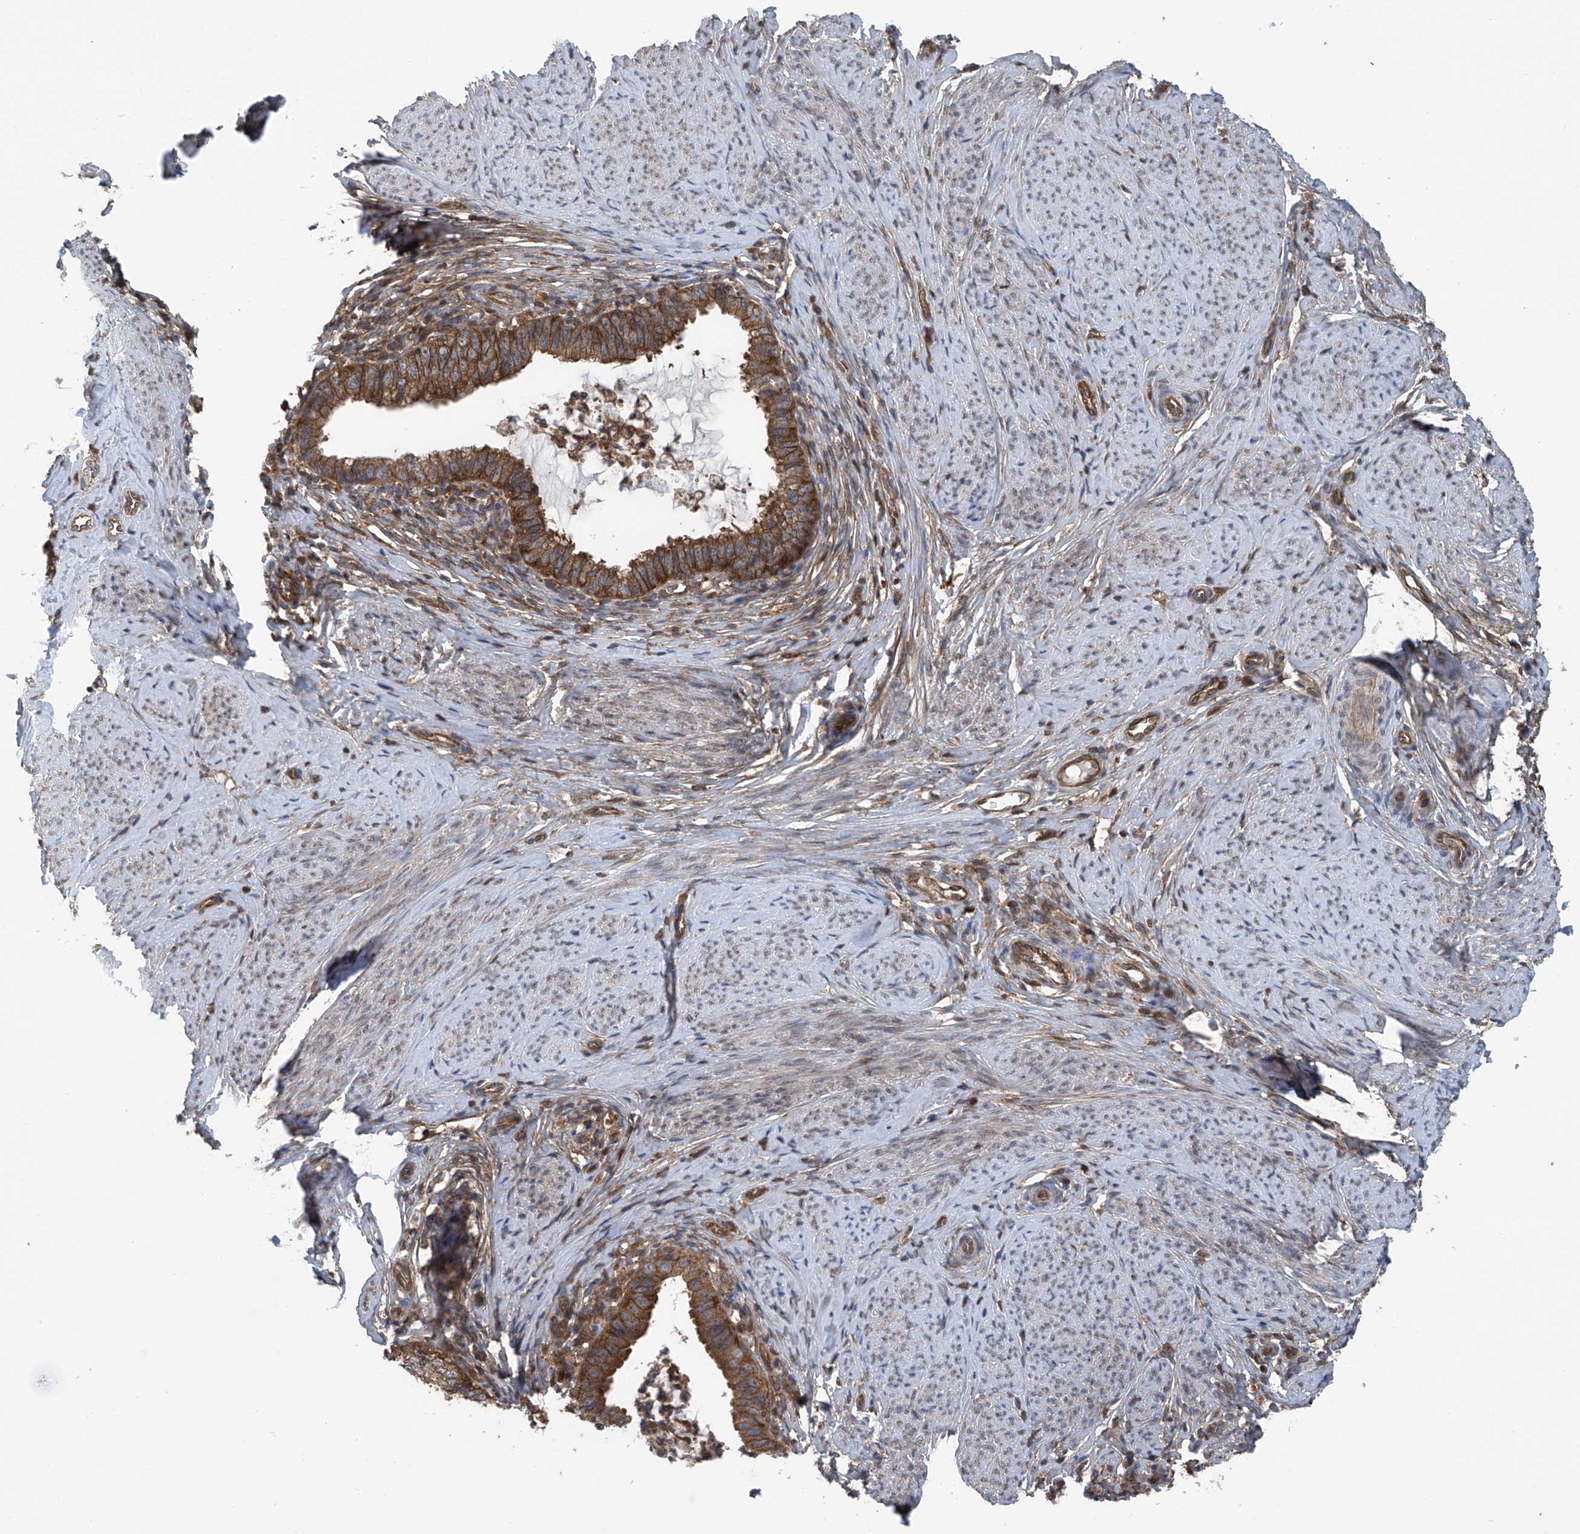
{"staining": {"intensity": "strong", "quantity": ">75%", "location": "cytoplasmic/membranous"}, "tissue": "cervical cancer", "cell_type": "Tumor cells", "image_type": "cancer", "snomed": [{"axis": "morphology", "description": "Adenocarcinoma, NOS"}, {"axis": "topography", "description": "Cervix"}], "caption": "Cervical cancer (adenocarcinoma) stained with IHC reveals strong cytoplasmic/membranous staining in about >75% of tumor cells.", "gene": "CHPF", "patient": {"sex": "female", "age": 36}}